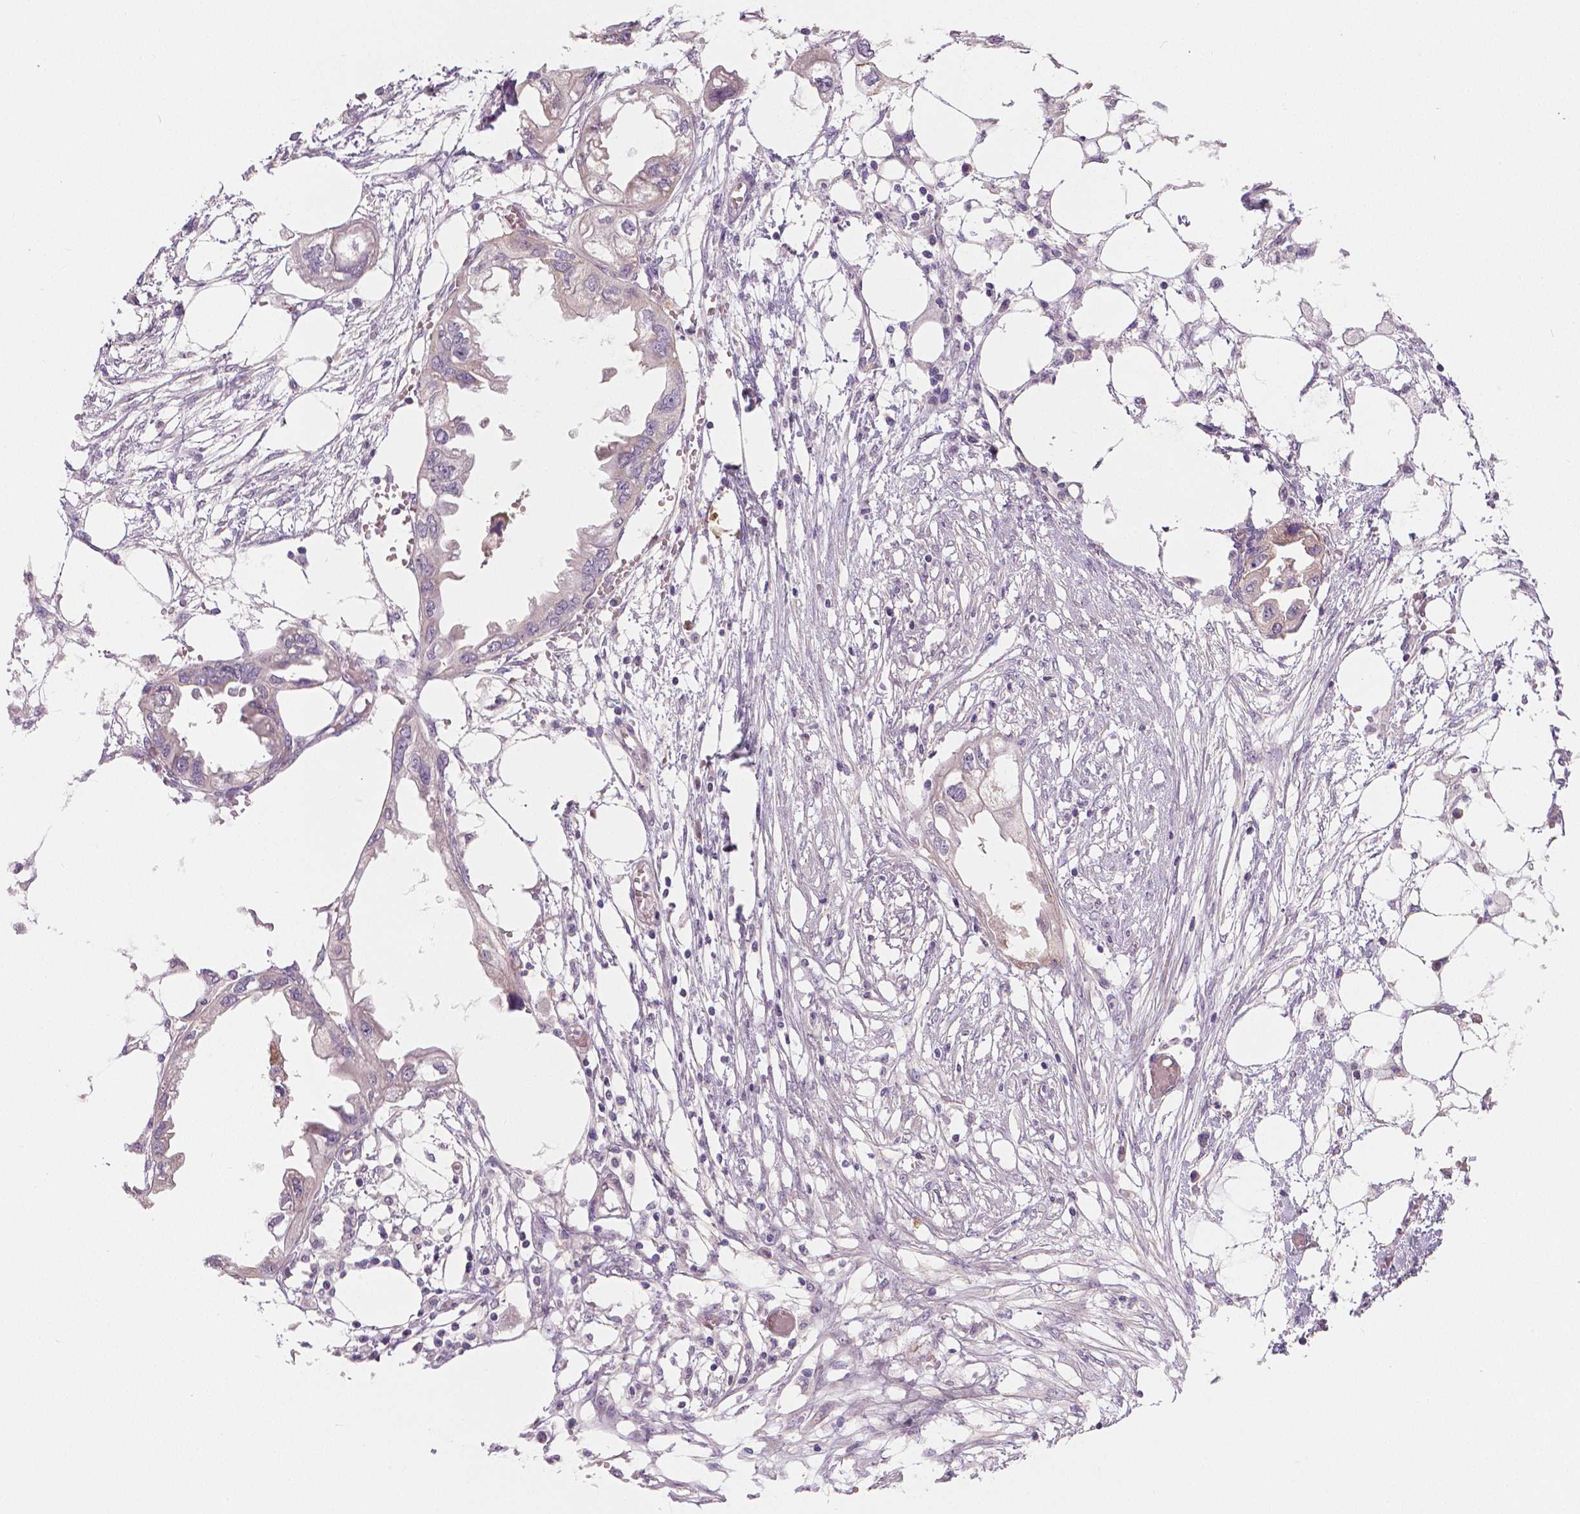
{"staining": {"intensity": "negative", "quantity": "none", "location": "none"}, "tissue": "endometrial cancer", "cell_type": "Tumor cells", "image_type": "cancer", "snomed": [{"axis": "morphology", "description": "Adenocarcinoma, NOS"}, {"axis": "morphology", "description": "Adenocarcinoma, metastatic, NOS"}, {"axis": "topography", "description": "Adipose tissue"}, {"axis": "topography", "description": "Endometrium"}], "caption": "Tumor cells are negative for brown protein staining in endometrial cancer (adenocarcinoma).", "gene": "FLT1", "patient": {"sex": "female", "age": 67}}